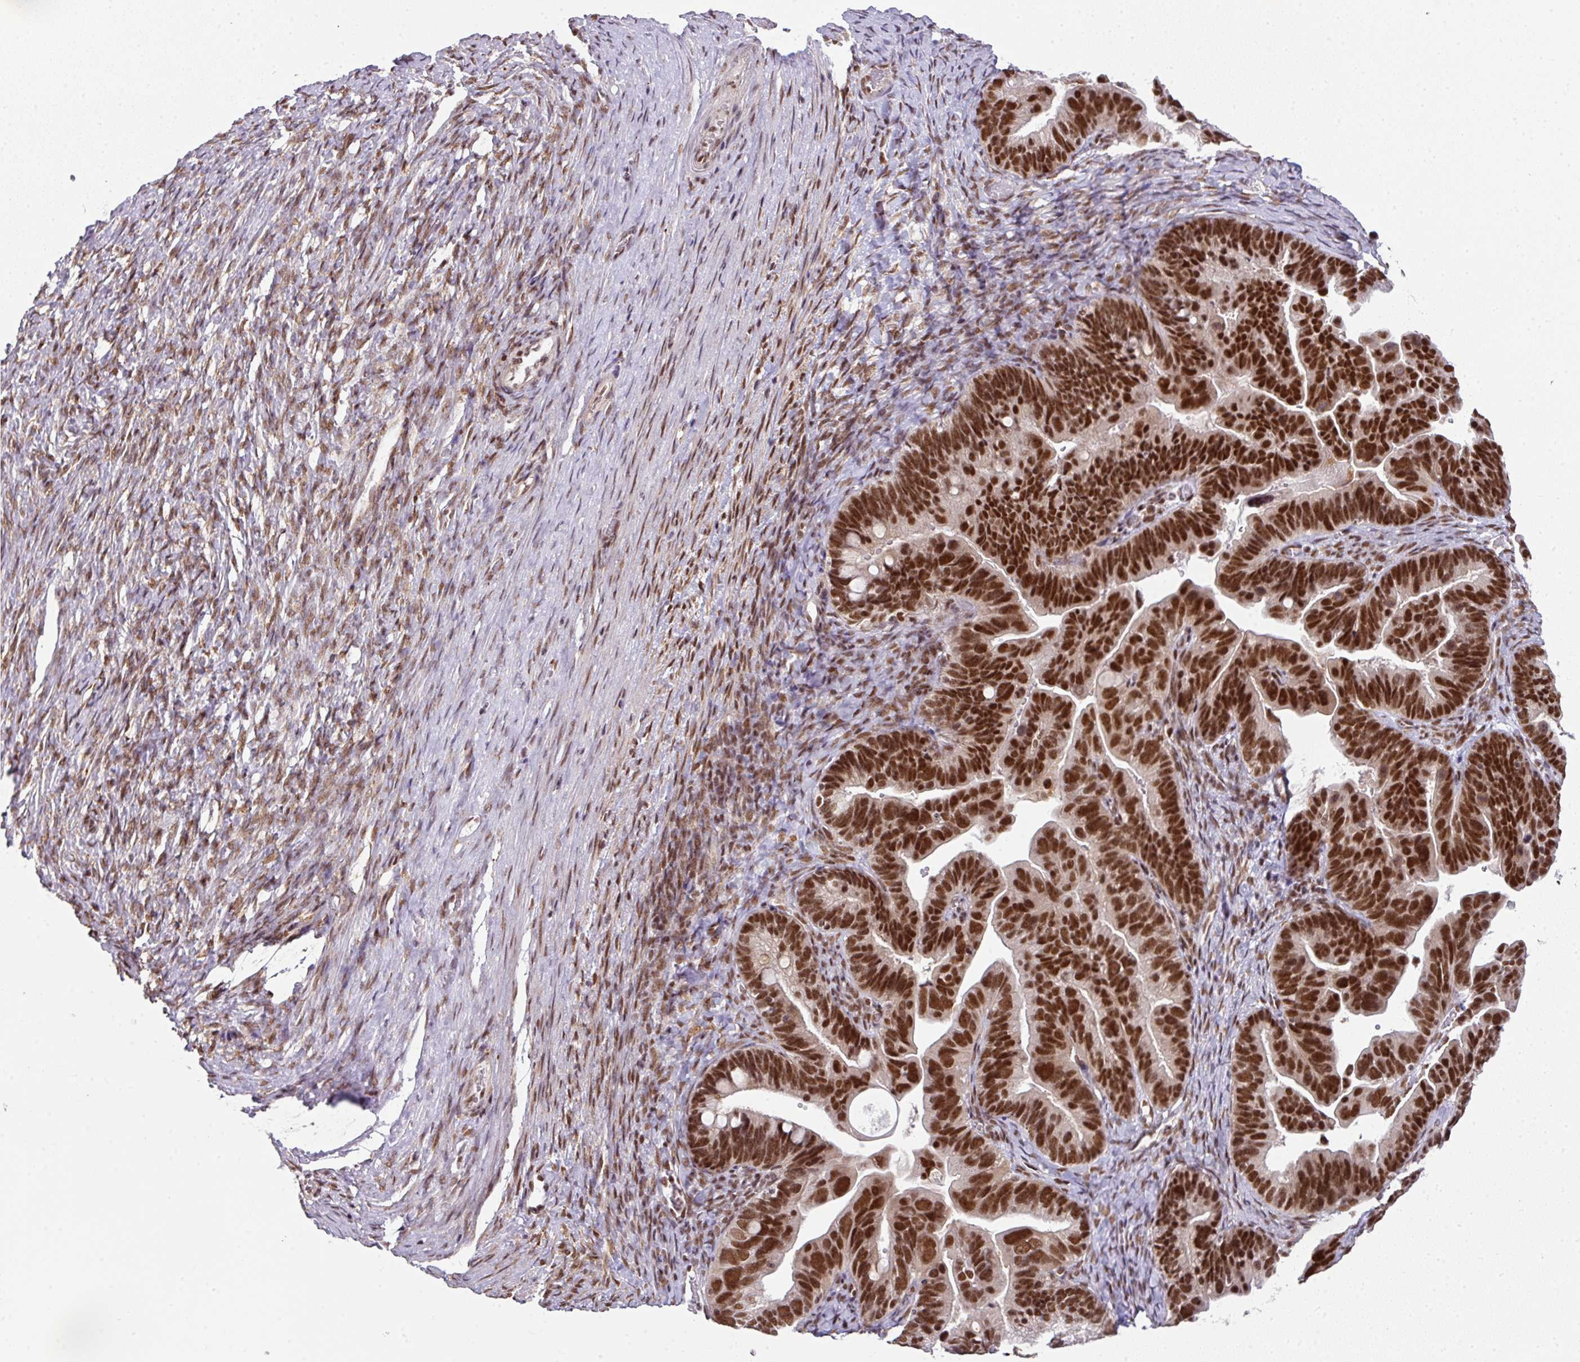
{"staining": {"intensity": "strong", "quantity": ">75%", "location": "nuclear"}, "tissue": "ovarian cancer", "cell_type": "Tumor cells", "image_type": "cancer", "snomed": [{"axis": "morphology", "description": "Cystadenocarcinoma, serous, NOS"}, {"axis": "topography", "description": "Ovary"}], "caption": "This photomicrograph demonstrates serous cystadenocarcinoma (ovarian) stained with IHC to label a protein in brown. The nuclear of tumor cells show strong positivity for the protein. Nuclei are counter-stained blue.", "gene": "NFYA", "patient": {"sex": "female", "age": 56}}